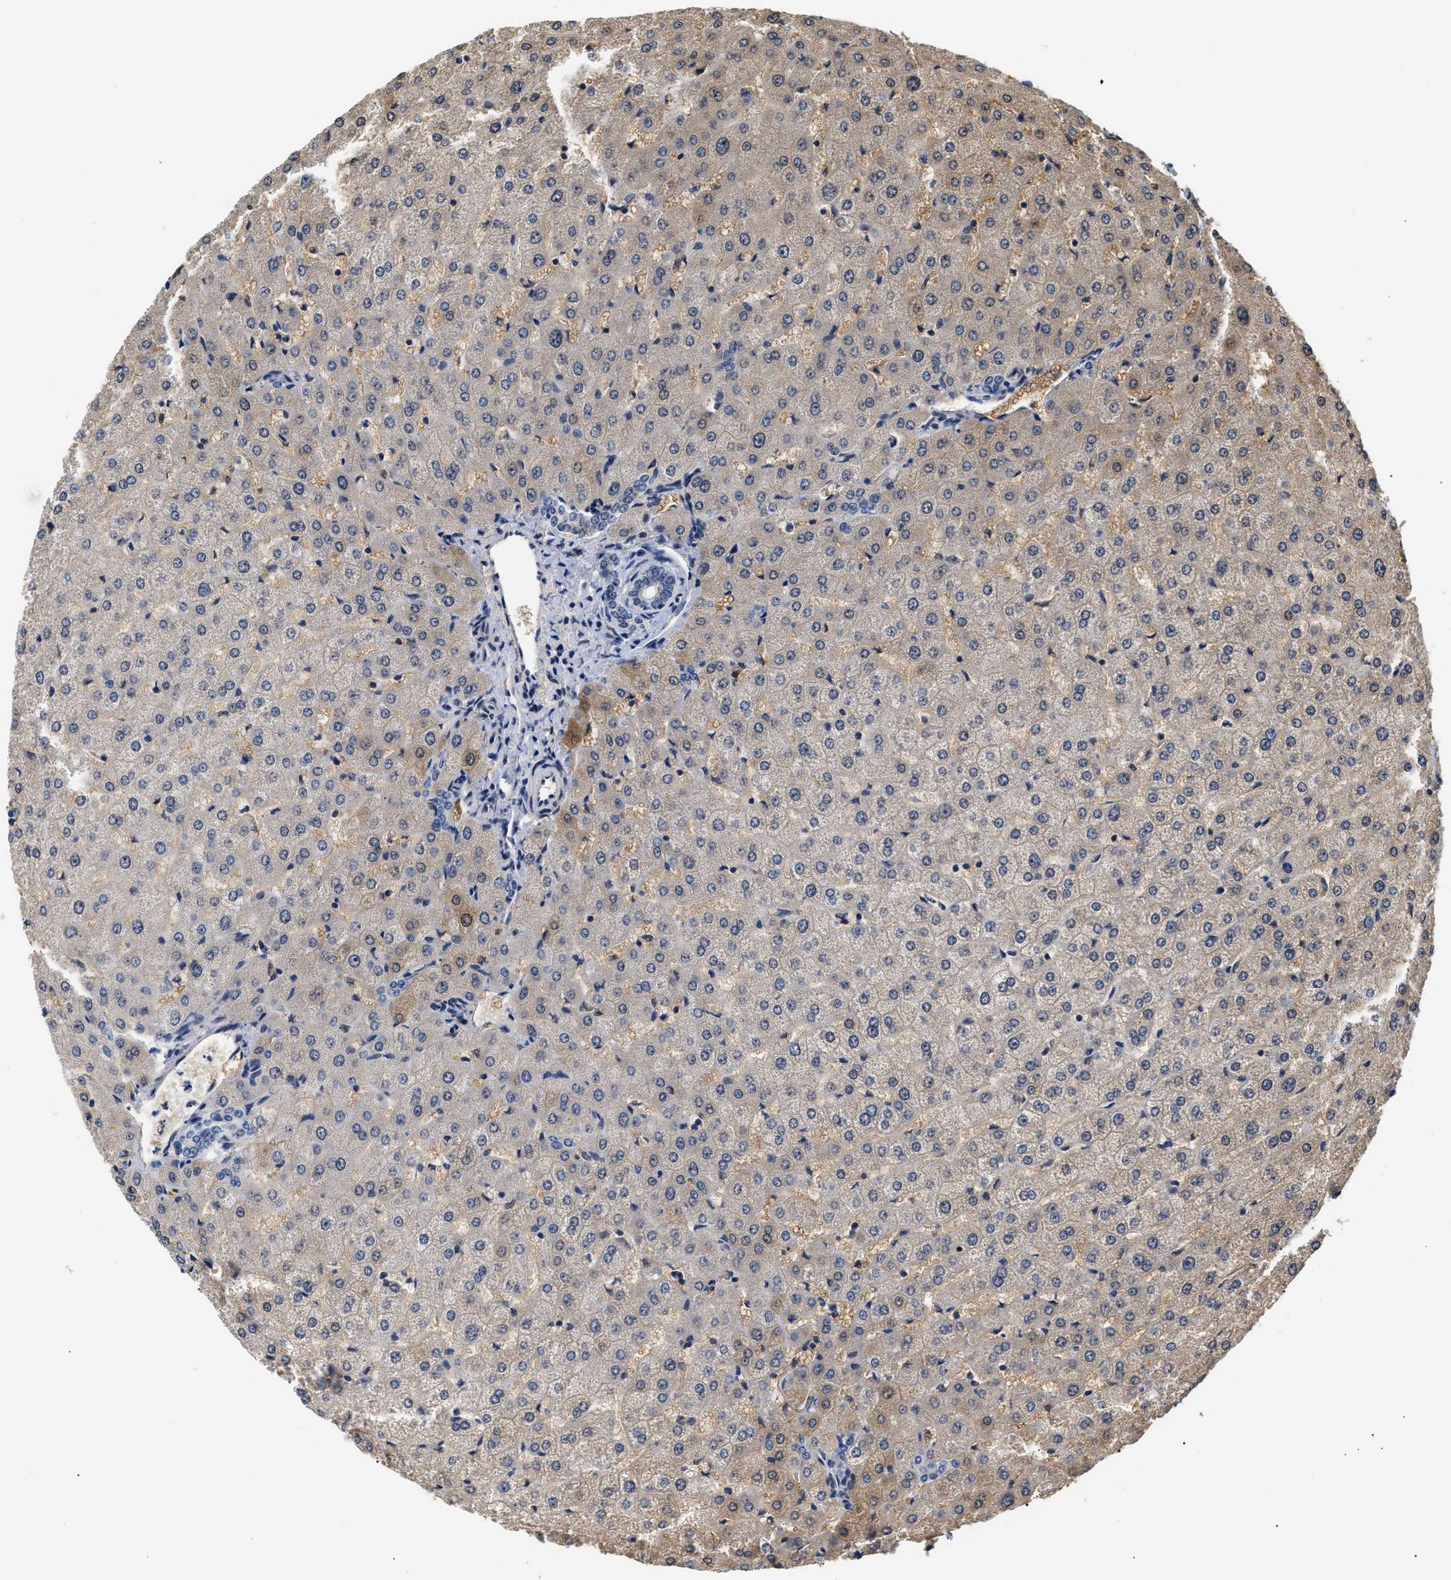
{"staining": {"intensity": "weak", "quantity": "<25%", "location": "cytoplasmic/membranous"}, "tissue": "liver", "cell_type": "Cholangiocytes", "image_type": "normal", "snomed": [{"axis": "morphology", "description": "Normal tissue, NOS"}, {"axis": "morphology", "description": "Fibrosis, NOS"}, {"axis": "topography", "description": "Liver"}], "caption": "An IHC photomicrograph of benign liver is shown. There is no staining in cholangiocytes of liver.", "gene": "TNIP2", "patient": {"sex": "female", "age": 29}}